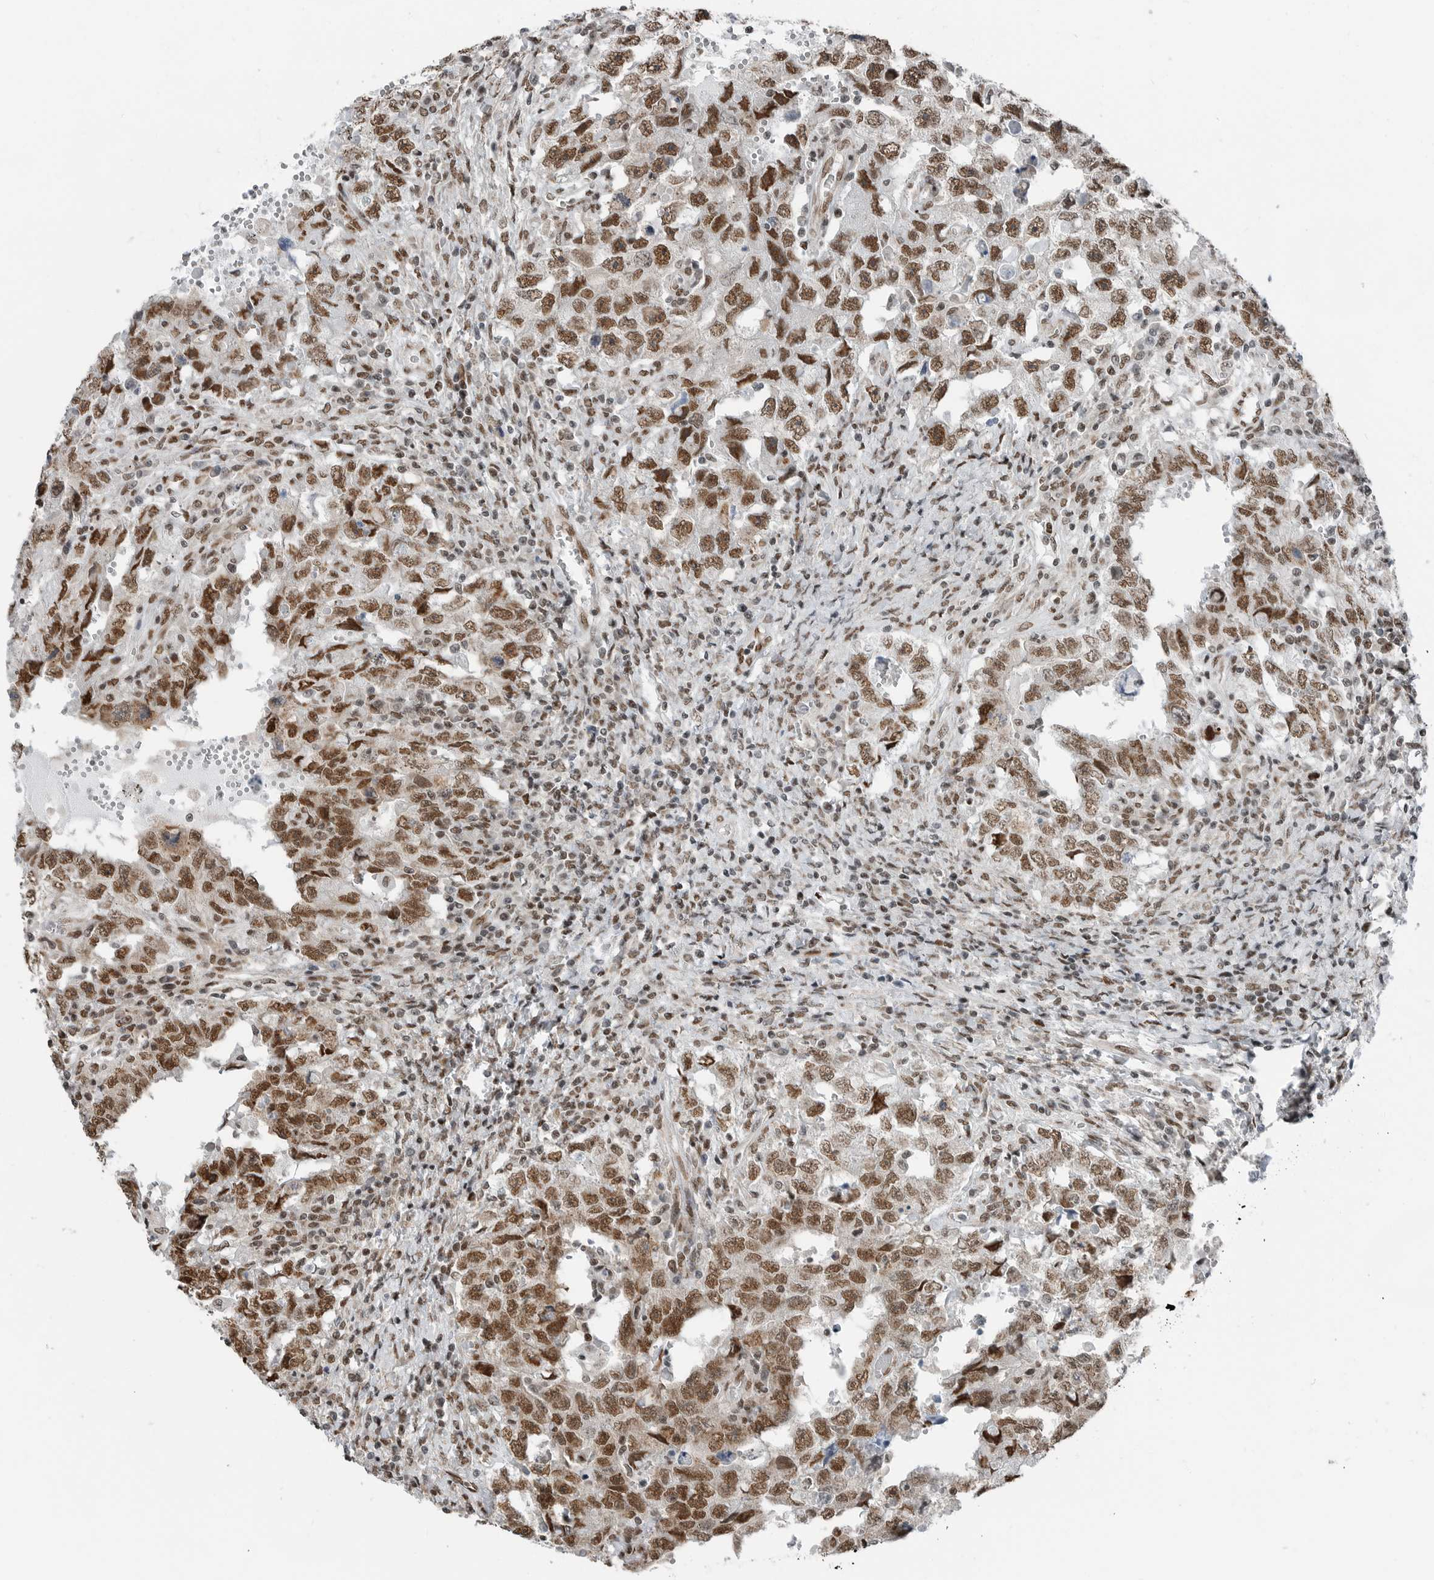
{"staining": {"intensity": "moderate", "quantity": ">75%", "location": "nuclear"}, "tissue": "testis cancer", "cell_type": "Tumor cells", "image_type": "cancer", "snomed": [{"axis": "morphology", "description": "Carcinoma, Embryonal, NOS"}, {"axis": "topography", "description": "Testis"}], "caption": "Protein expression analysis of testis cancer (embryonal carcinoma) exhibits moderate nuclear expression in about >75% of tumor cells. (DAB IHC, brown staining for protein, blue staining for nuclei).", "gene": "BLZF1", "patient": {"sex": "male", "age": 26}}